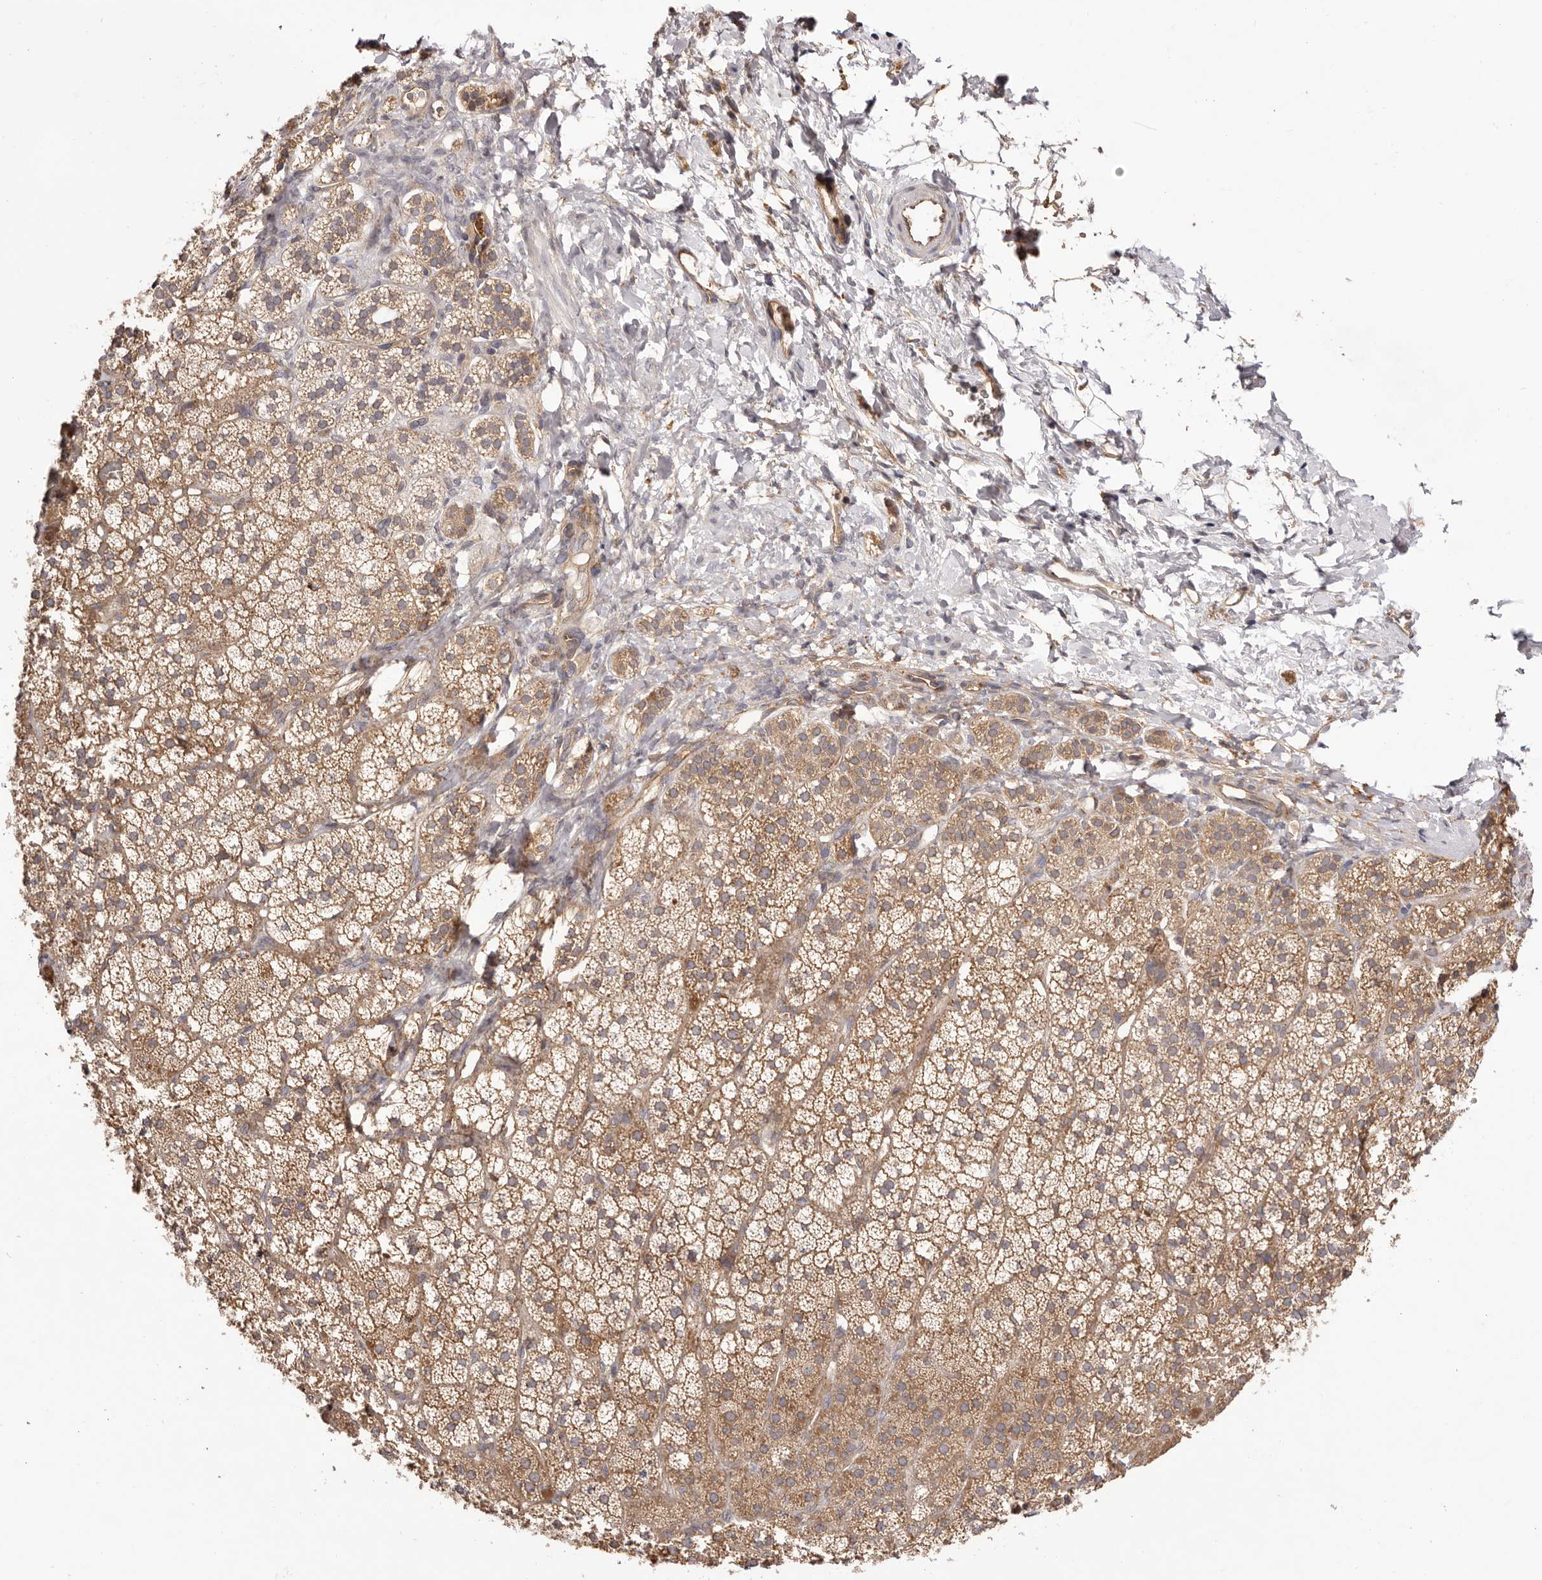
{"staining": {"intensity": "moderate", "quantity": ">75%", "location": "cytoplasmic/membranous"}, "tissue": "adrenal gland", "cell_type": "Glandular cells", "image_type": "normal", "snomed": [{"axis": "morphology", "description": "Normal tissue, NOS"}, {"axis": "topography", "description": "Adrenal gland"}], "caption": "Glandular cells show moderate cytoplasmic/membranous expression in about >75% of cells in normal adrenal gland.", "gene": "UBR2", "patient": {"sex": "female", "age": 44}}